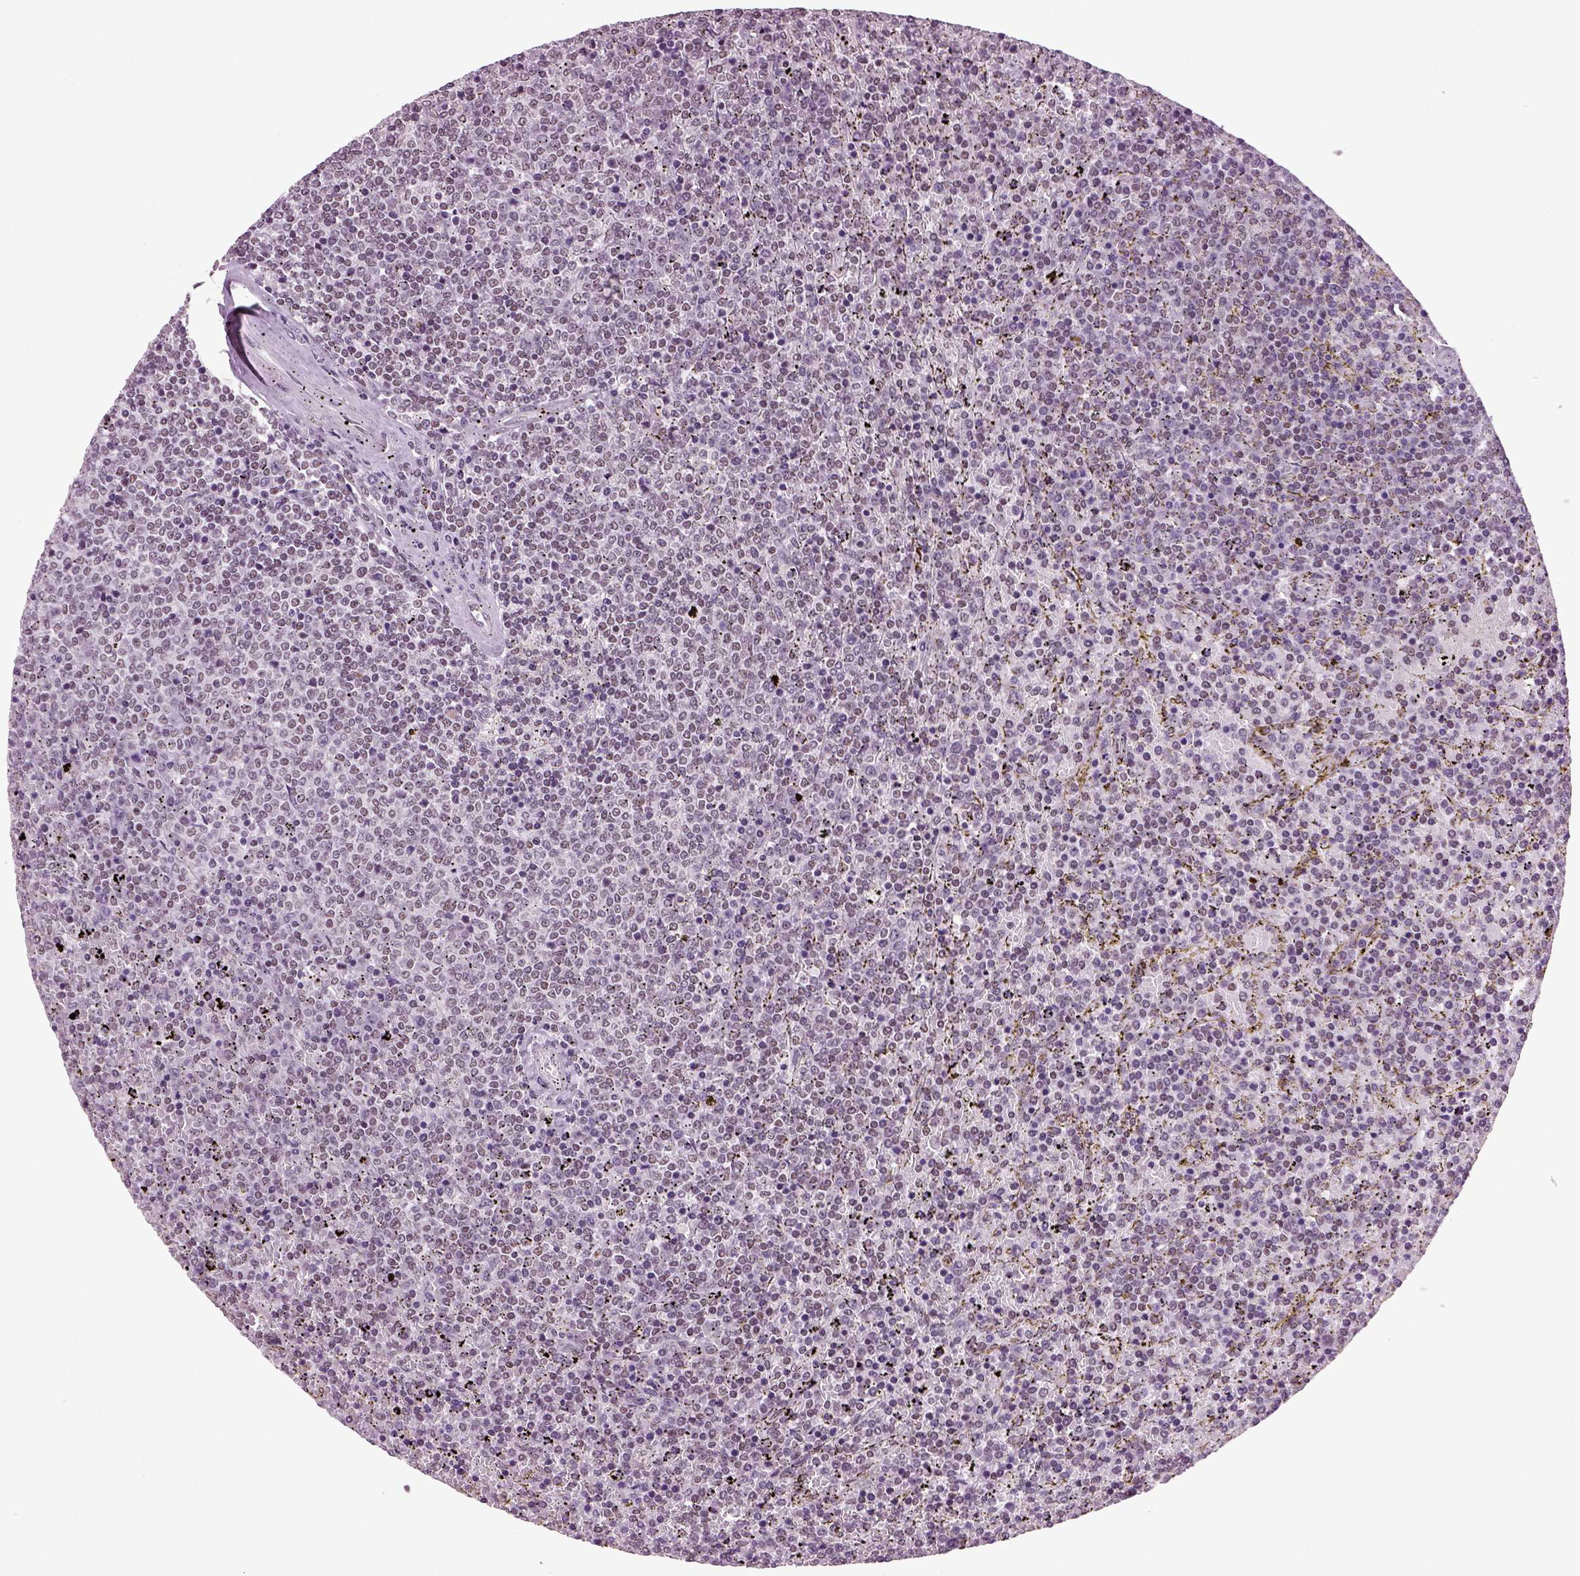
{"staining": {"intensity": "negative", "quantity": "none", "location": "none"}, "tissue": "lymphoma", "cell_type": "Tumor cells", "image_type": "cancer", "snomed": [{"axis": "morphology", "description": "Malignant lymphoma, non-Hodgkin's type, Low grade"}, {"axis": "topography", "description": "Spleen"}], "caption": "This is an IHC histopathology image of human lymphoma. There is no expression in tumor cells.", "gene": "RCOR3", "patient": {"sex": "female", "age": 77}}